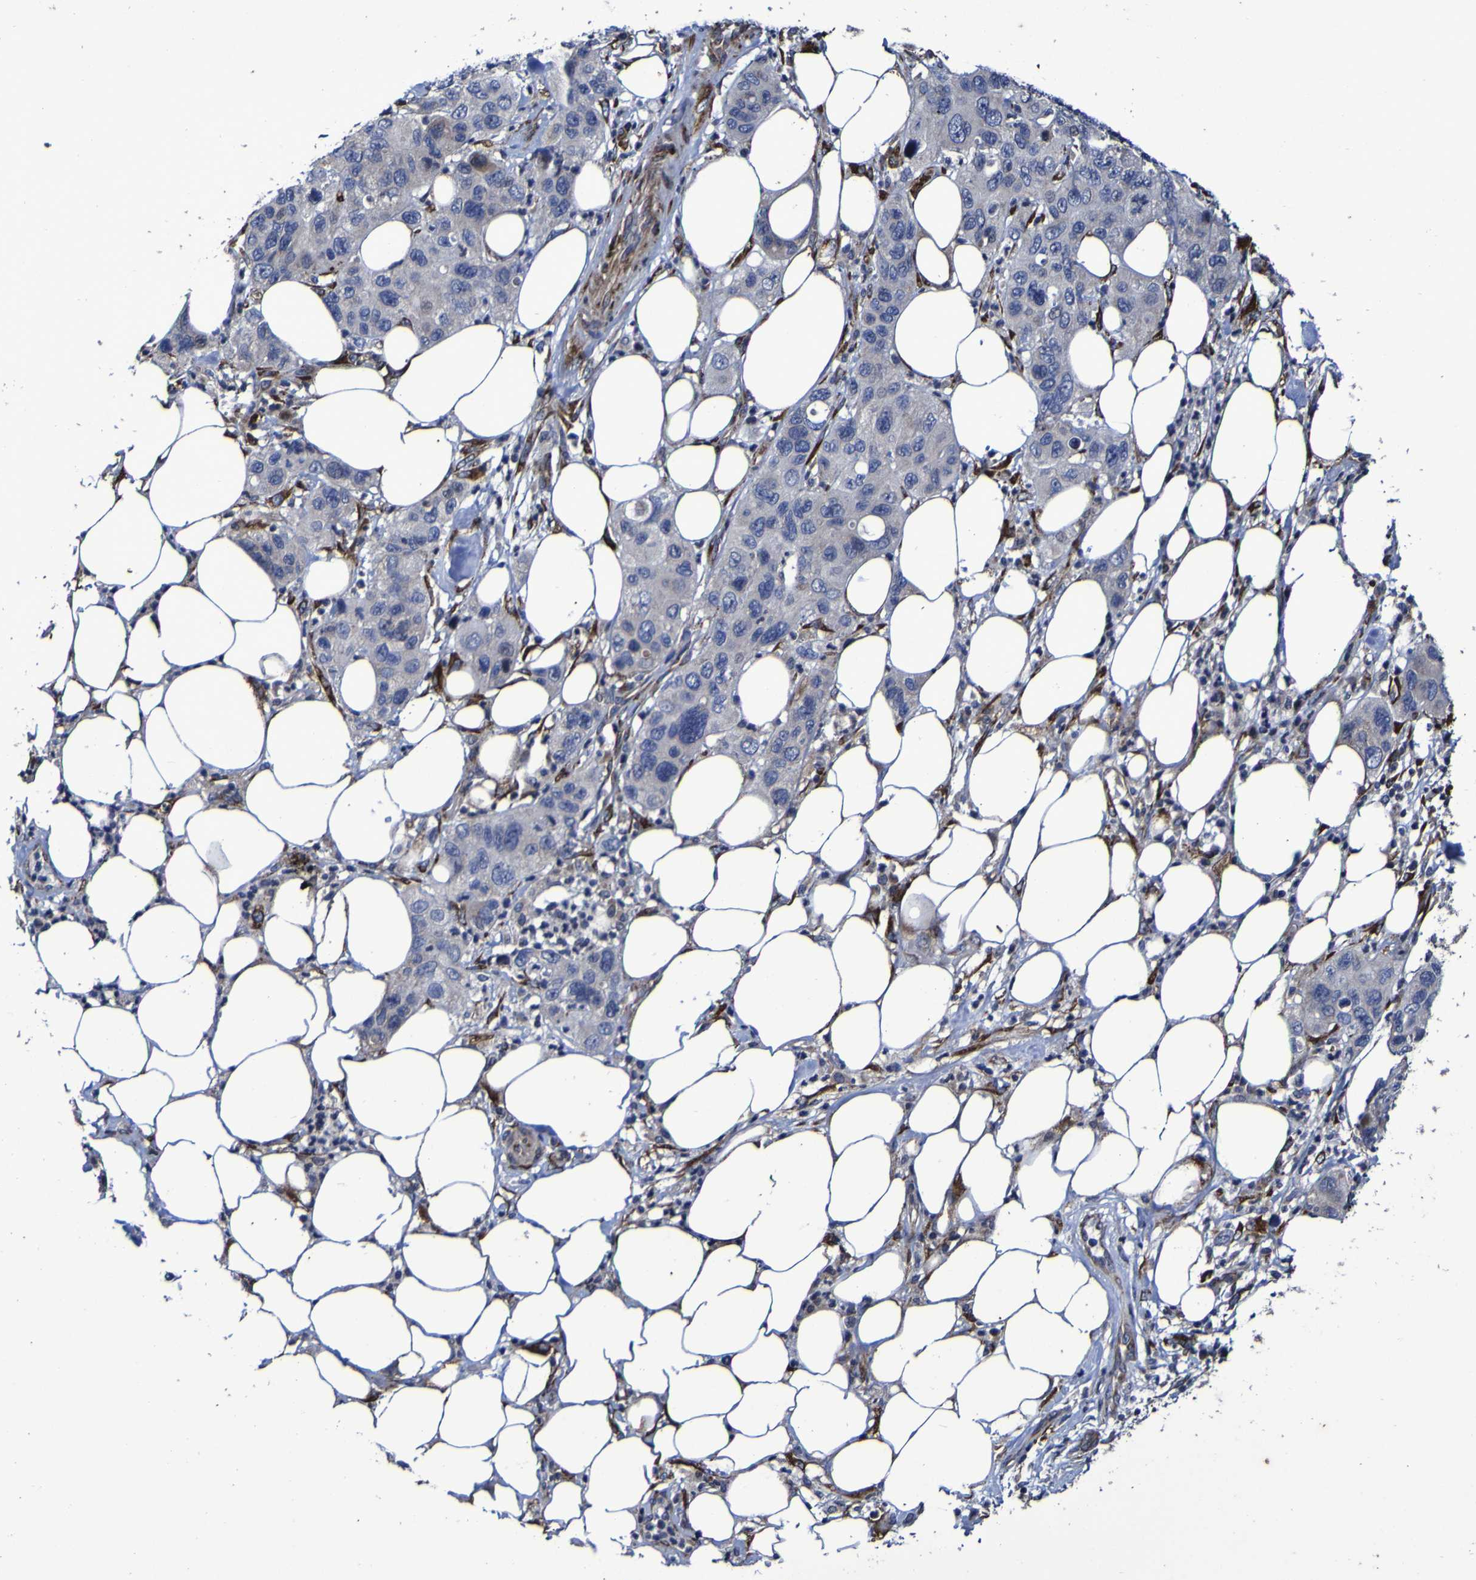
{"staining": {"intensity": "negative", "quantity": "none", "location": "none"}, "tissue": "pancreatic cancer", "cell_type": "Tumor cells", "image_type": "cancer", "snomed": [{"axis": "morphology", "description": "Adenocarcinoma, NOS"}, {"axis": "topography", "description": "Pancreas"}], "caption": "Immunohistochemistry (IHC) of pancreatic cancer (adenocarcinoma) displays no expression in tumor cells.", "gene": "P3H1", "patient": {"sex": "female", "age": 71}}